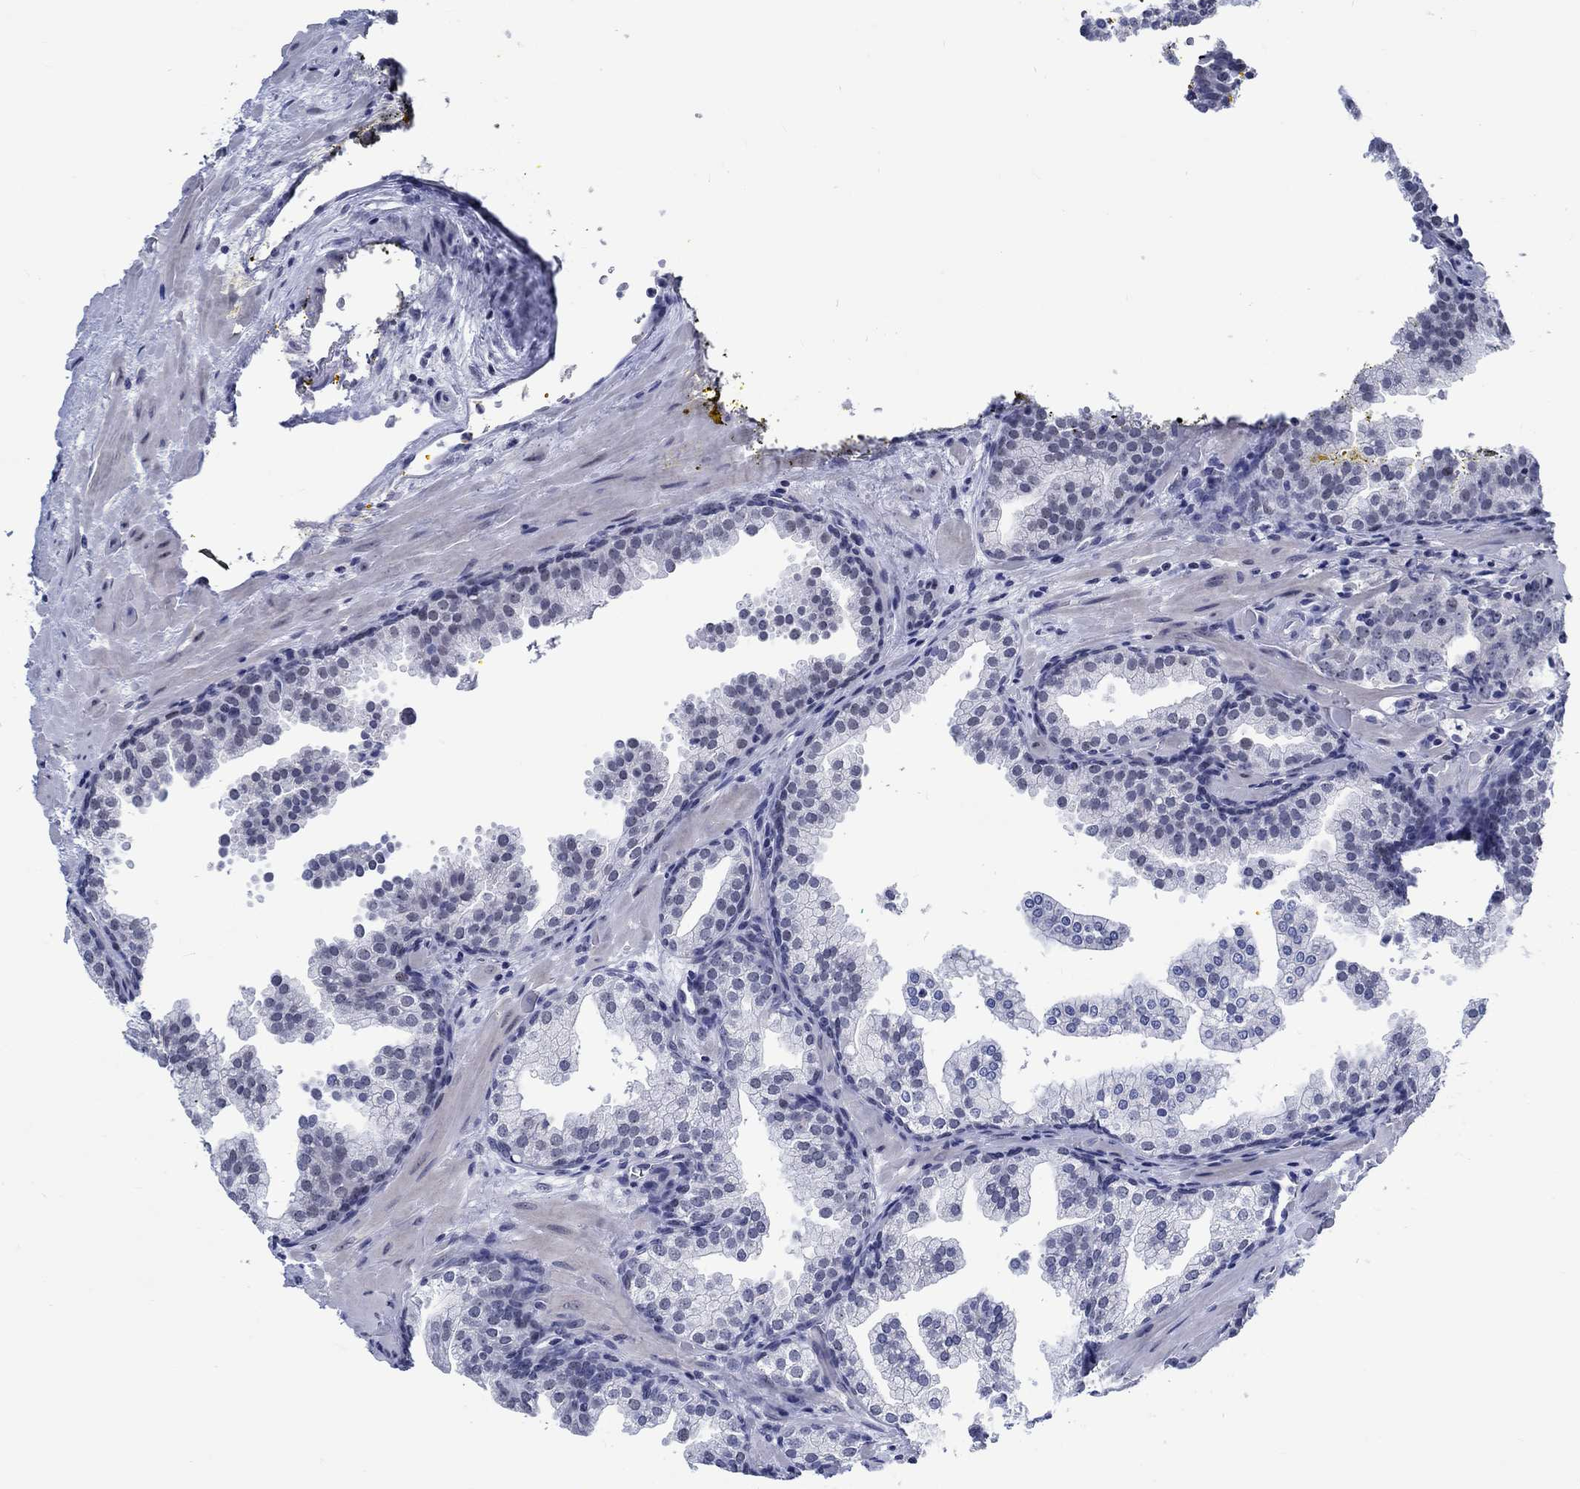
{"staining": {"intensity": "negative", "quantity": "none", "location": "none"}, "tissue": "prostate cancer", "cell_type": "Tumor cells", "image_type": "cancer", "snomed": [{"axis": "morphology", "description": "Adenocarcinoma, NOS"}, {"axis": "topography", "description": "Prostate"}], "caption": "The photomicrograph reveals no significant staining in tumor cells of prostate cancer. (DAB (3,3'-diaminobenzidine) immunohistochemistry (IHC) visualized using brightfield microscopy, high magnification).", "gene": "ZNF446", "patient": {"sex": "male", "age": 66}}